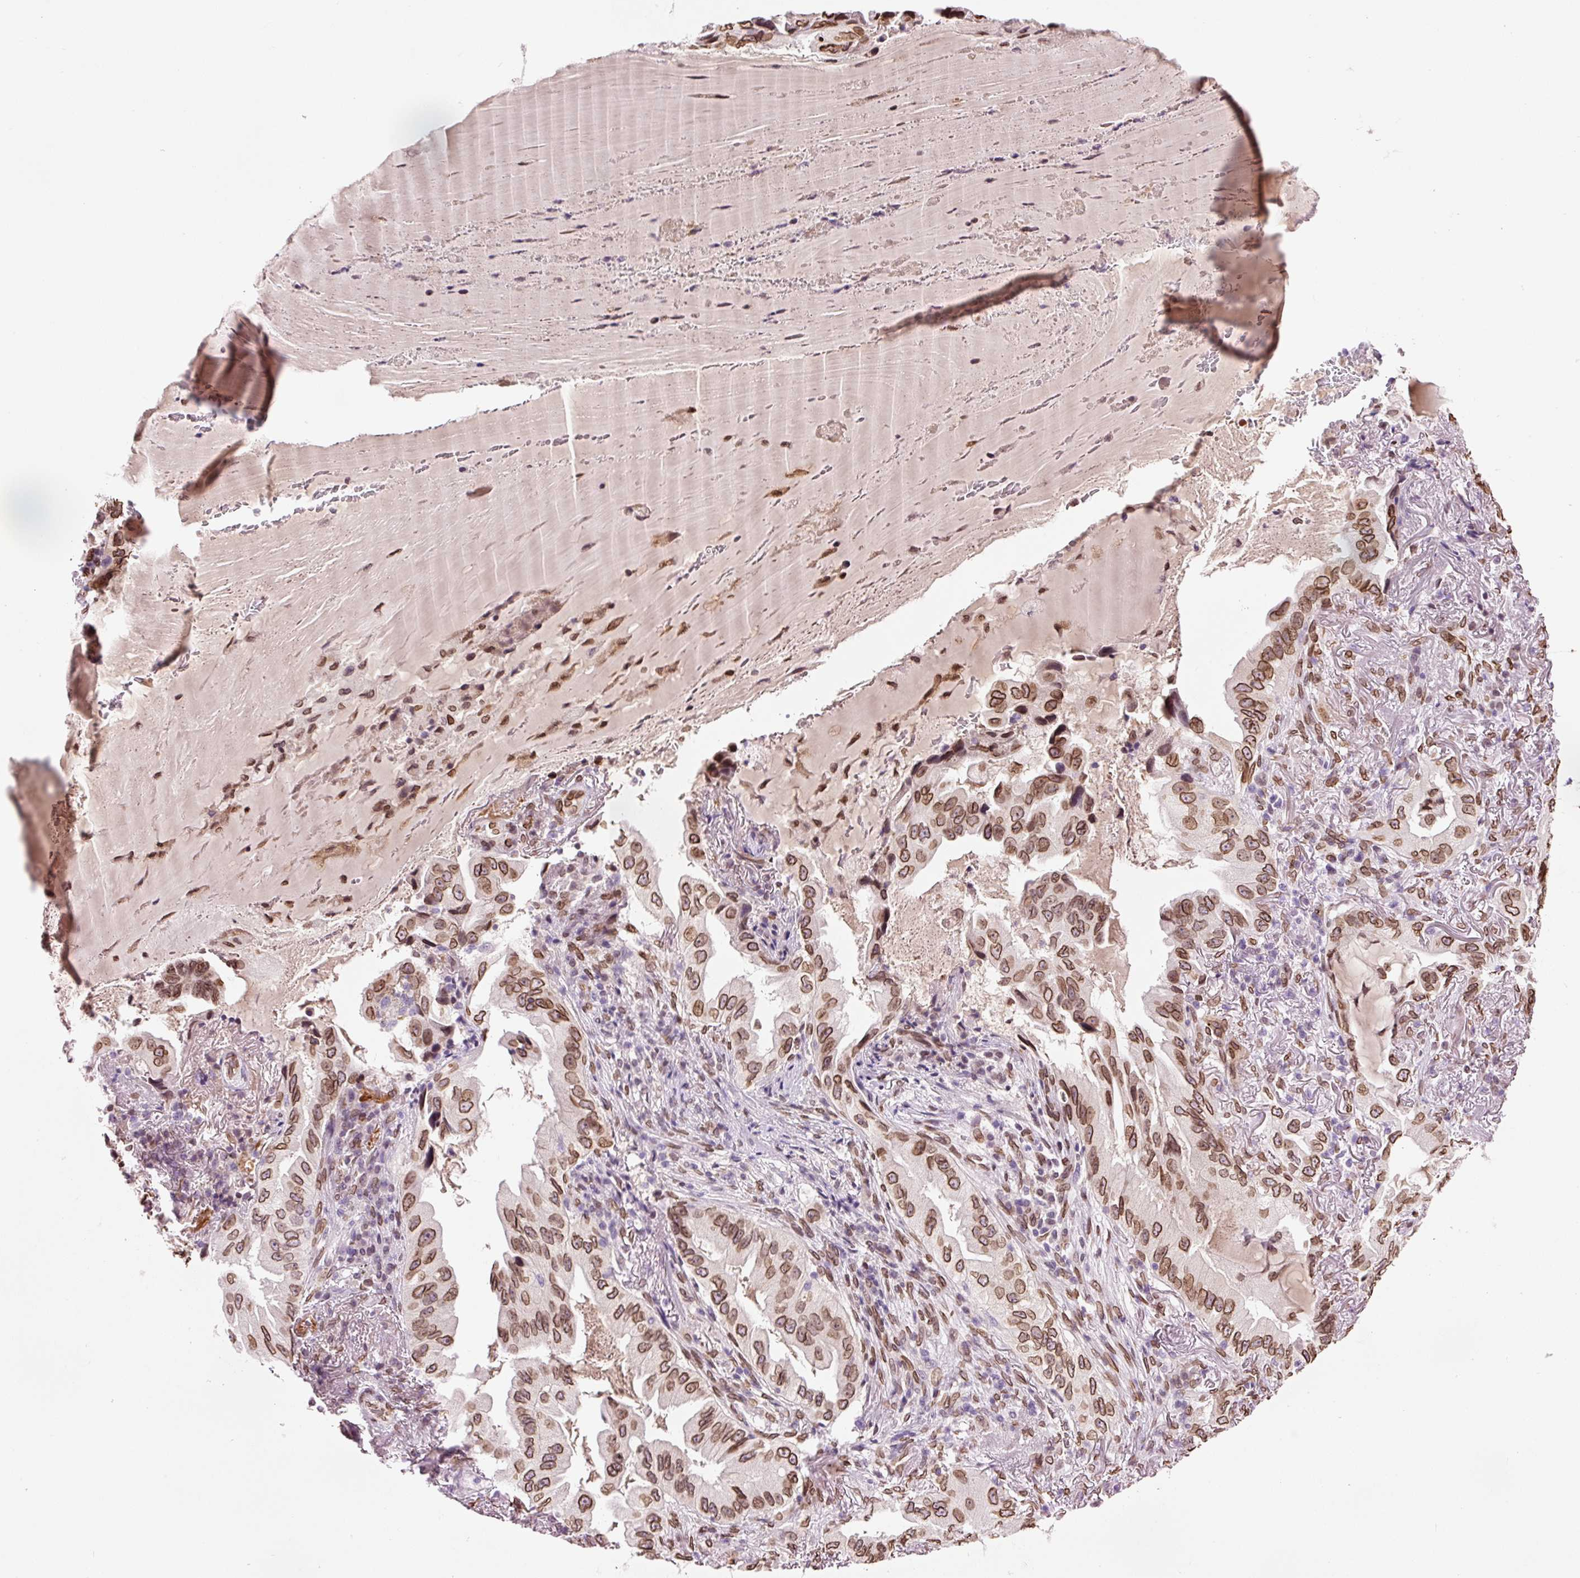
{"staining": {"intensity": "strong", "quantity": ">75%", "location": "cytoplasmic/membranous,nuclear"}, "tissue": "lung cancer", "cell_type": "Tumor cells", "image_type": "cancer", "snomed": [{"axis": "morphology", "description": "Adenocarcinoma, NOS"}, {"axis": "topography", "description": "Lung"}], "caption": "This is an image of immunohistochemistry staining of lung cancer, which shows strong positivity in the cytoplasmic/membranous and nuclear of tumor cells.", "gene": "ZNF224", "patient": {"sex": "female", "age": 69}}